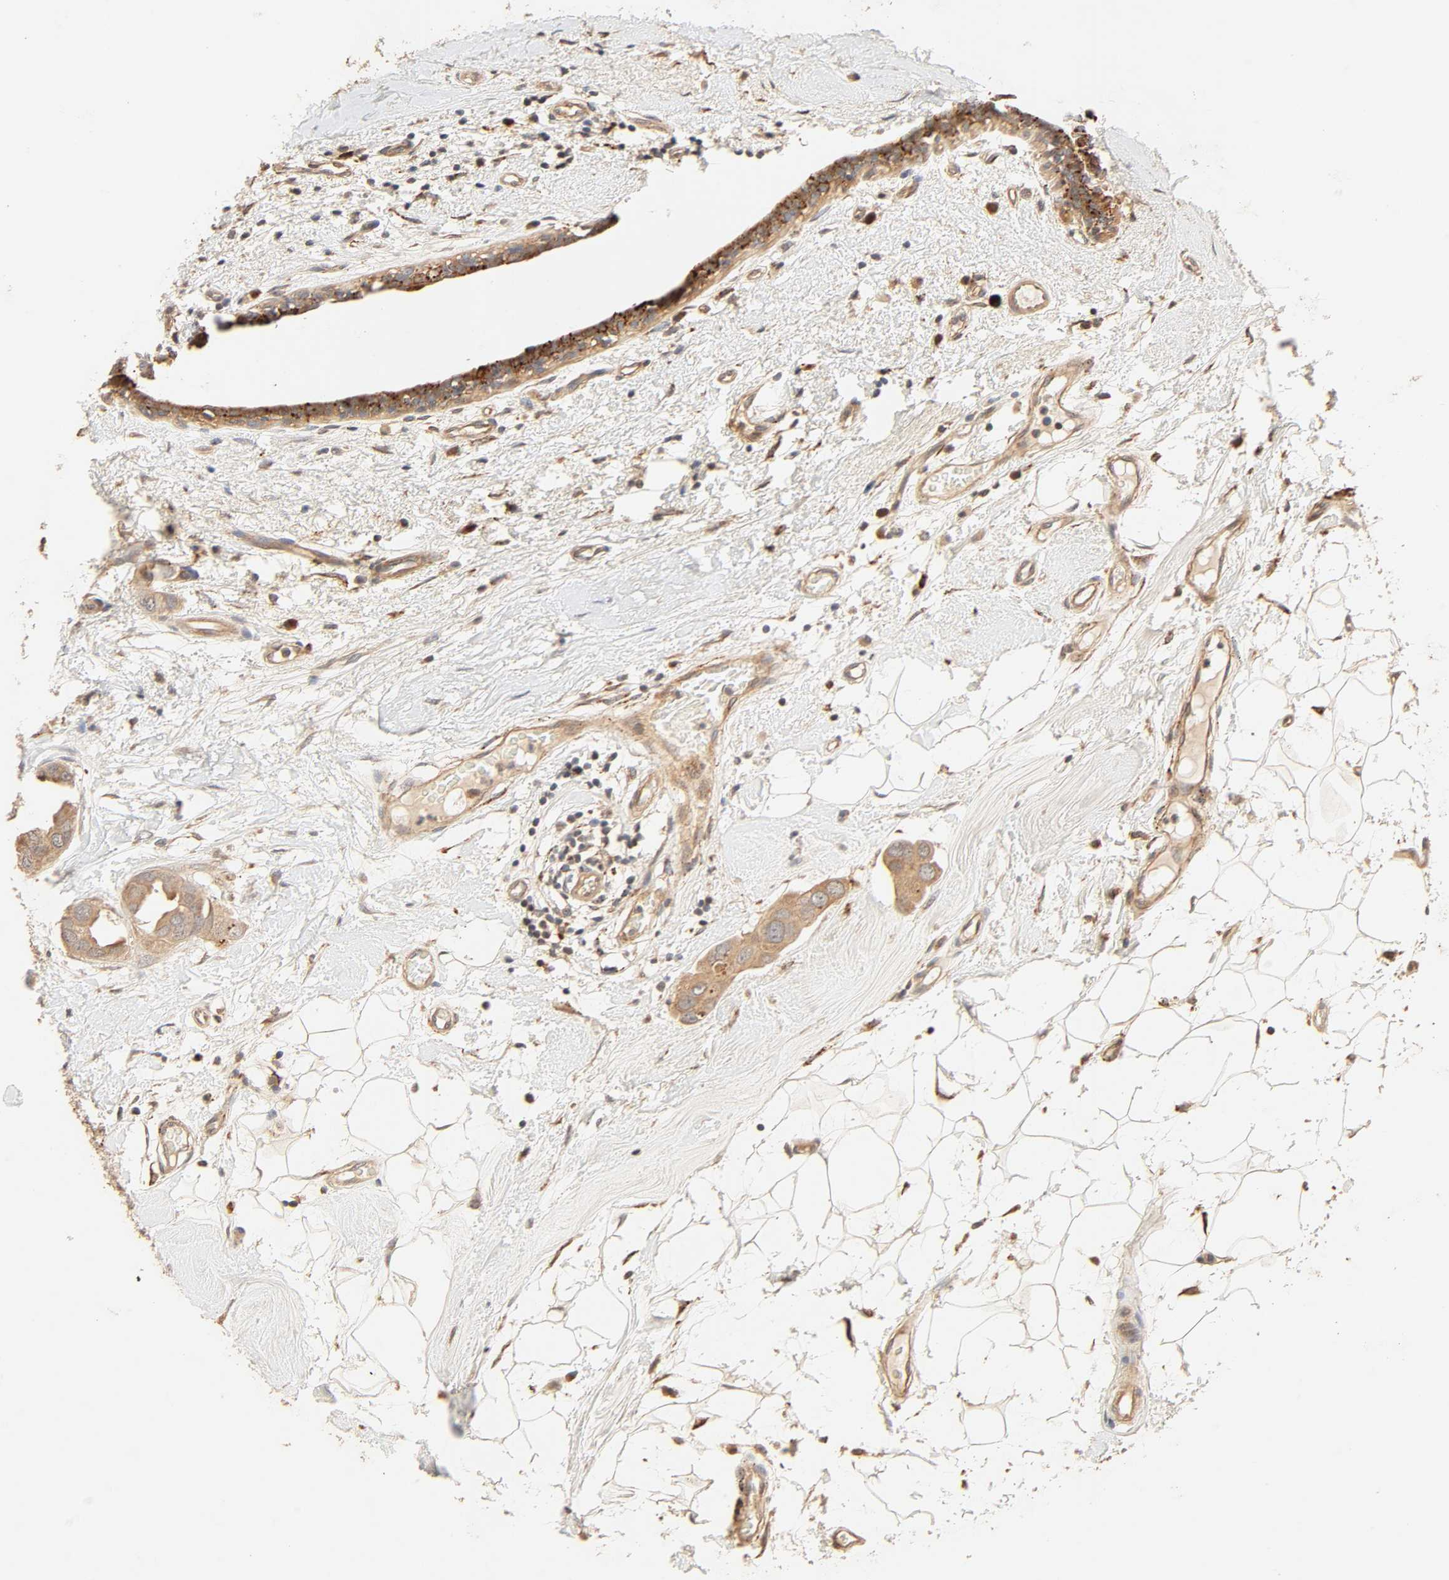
{"staining": {"intensity": "moderate", "quantity": ">75%", "location": "cytoplasmic/membranous"}, "tissue": "breast cancer", "cell_type": "Tumor cells", "image_type": "cancer", "snomed": [{"axis": "morphology", "description": "Duct carcinoma"}, {"axis": "topography", "description": "Breast"}], "caption": "Breast intraductal carcinoma stained with DAB (3,3'-diaminobenzidine) immunohistochemistry (IHC) shows medium levels of moderate cytoplasmic/membranous positivity in approximately >75% of tumor cells.", "gene": "MAPK6", "patient": {"sex": "female", "age": 40}}